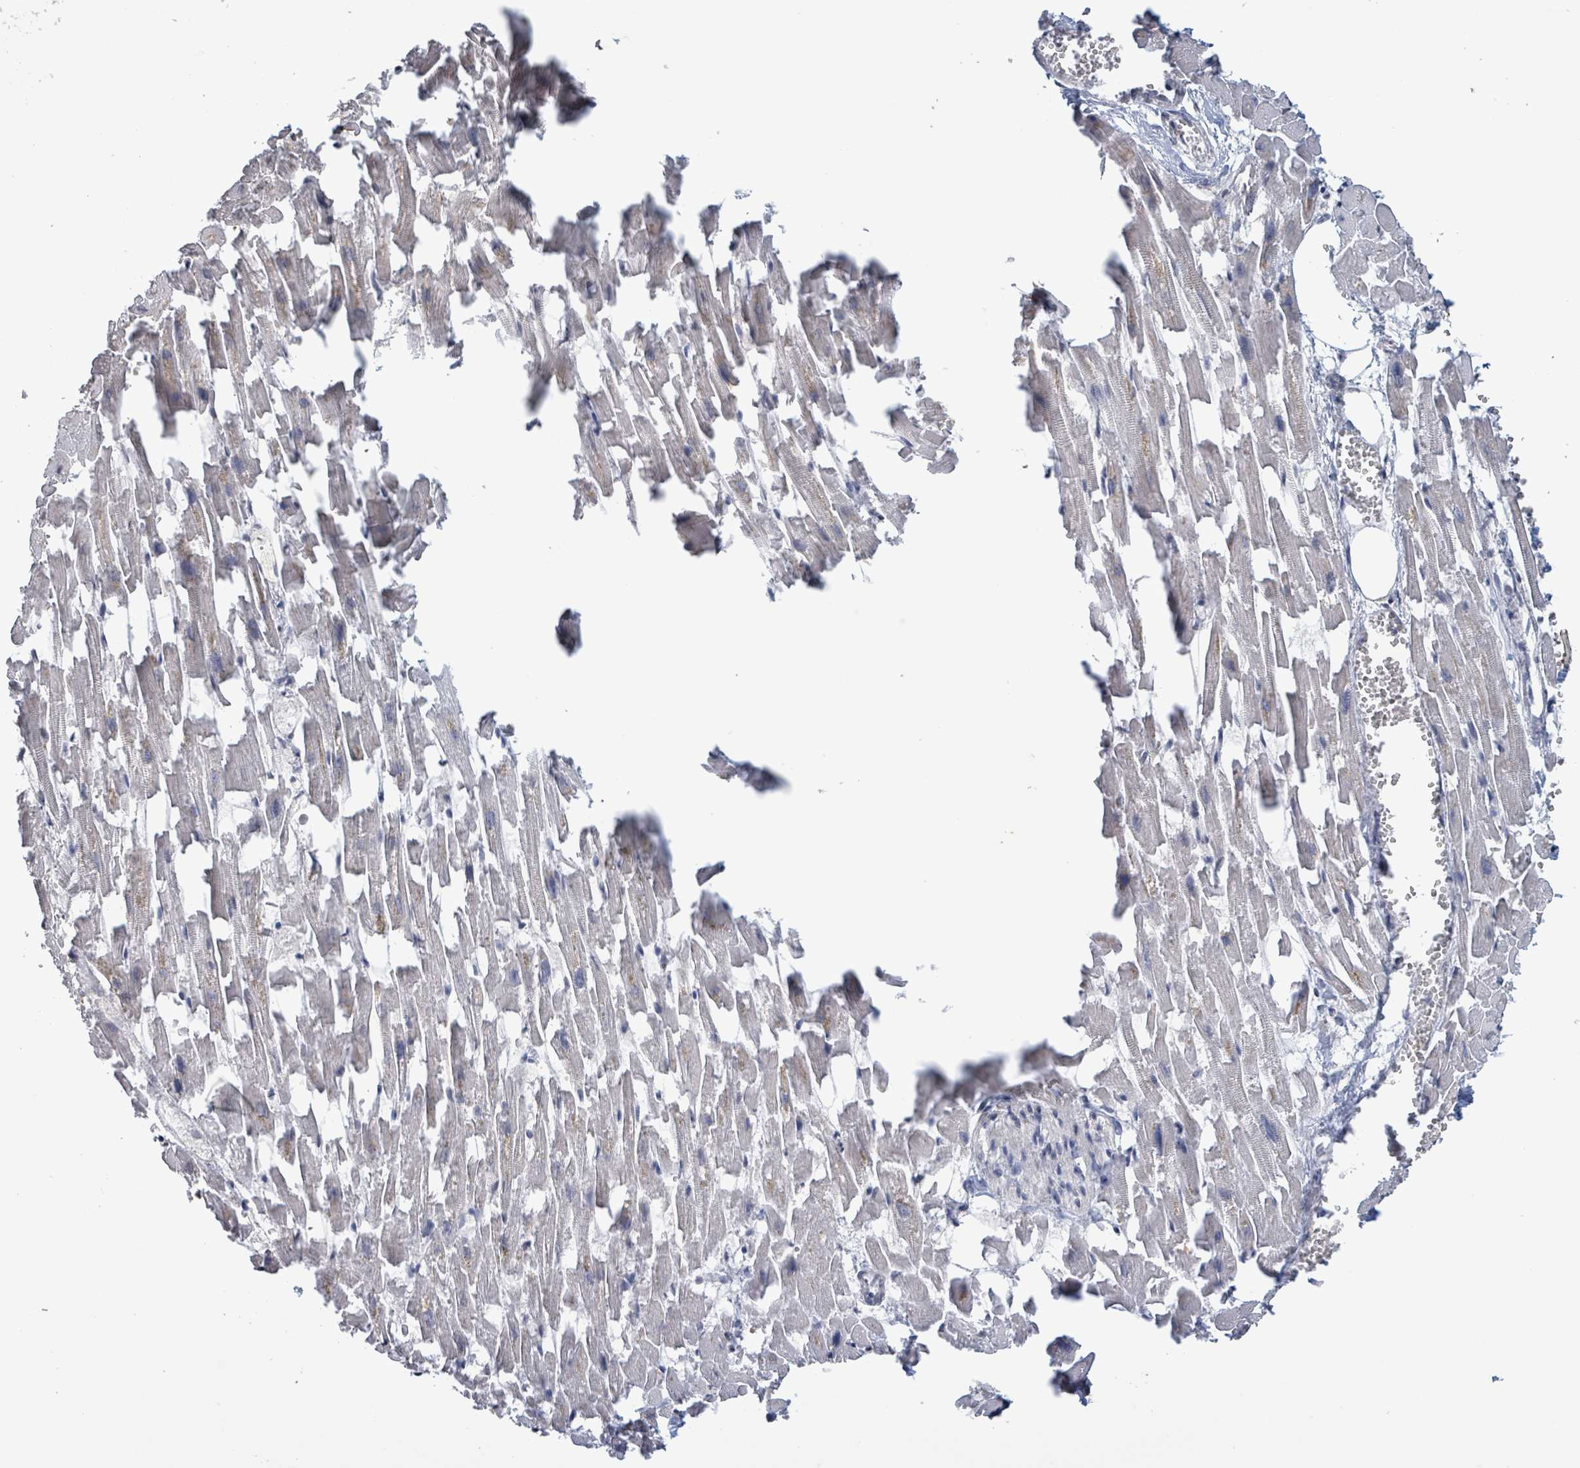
{"staining": {"intensity": "negative", "quantity": "none", "location": "none"}, "tissue": "heart muscle", "cell_type": "Cardiomyocytes", "image_type": "normal", "snomed": [{"axis": "morphology", "description": "Normal tissue, NOS"}, {"axis": "topography", "description": "Heart"}], "caption": "Immunohistochemistry image of unremarkable heart muscle: human heart muscle stained with DAB displays no significant protein positivity in cardiomyocytes.", "gene": "CA9", "patient": {"sex": "female", "age": 64}}